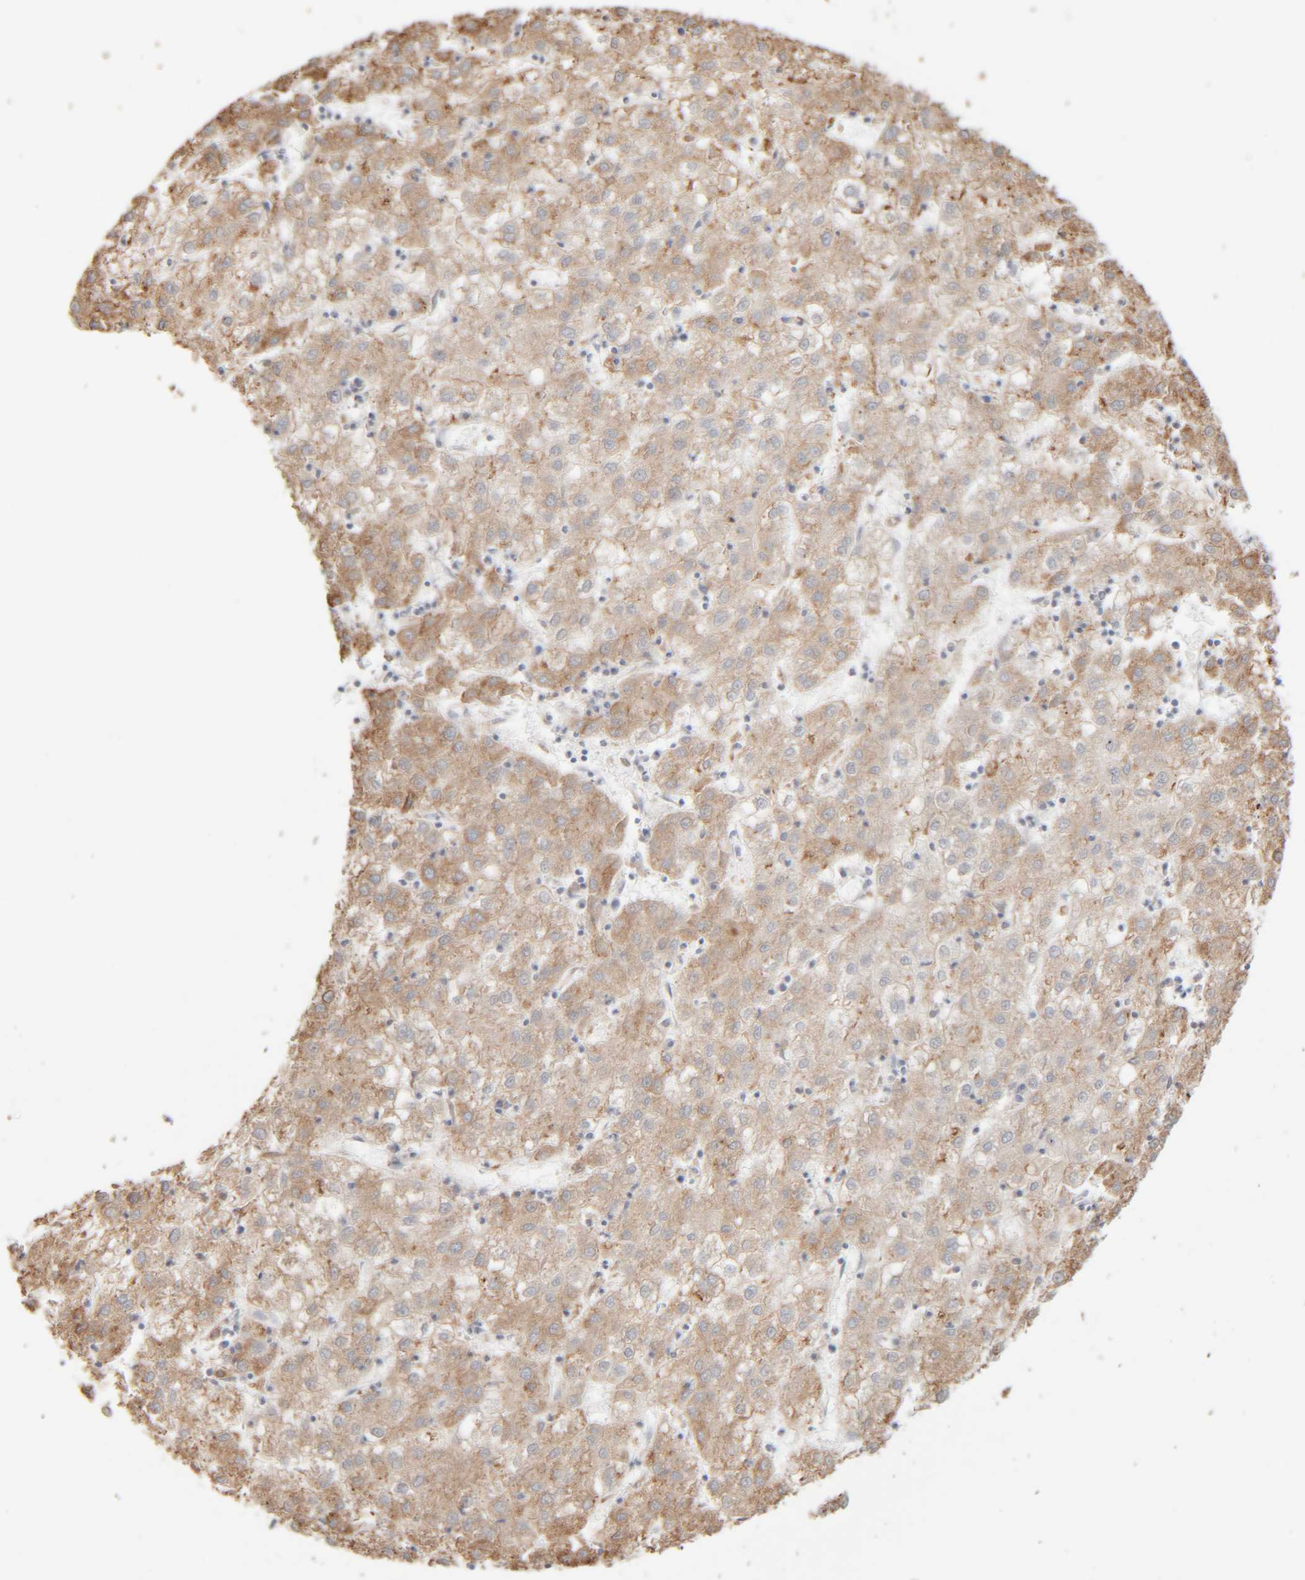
{"staining": {"intensity": "moderate", "quantity": ">75%", "location": "cytoplasmic/membranous"}, "tissue": "liver cancer", "cell_type": "Tumor cells", "image_type": "cancer", "snomed": [{"axis": "morphology", "description": "Carcinoma, Hepatocellular, NOS"}, {"axis": "topography", "description": "Liver"}], "caption": "This is an image of IHC staining of liver cancer (hepatocellular carcinoma), which shows moderate expression in the cytoplasmic/membranous of tumor cells.", "gene": "INTS1", "patient": {"sex": "male", "age": 72}}